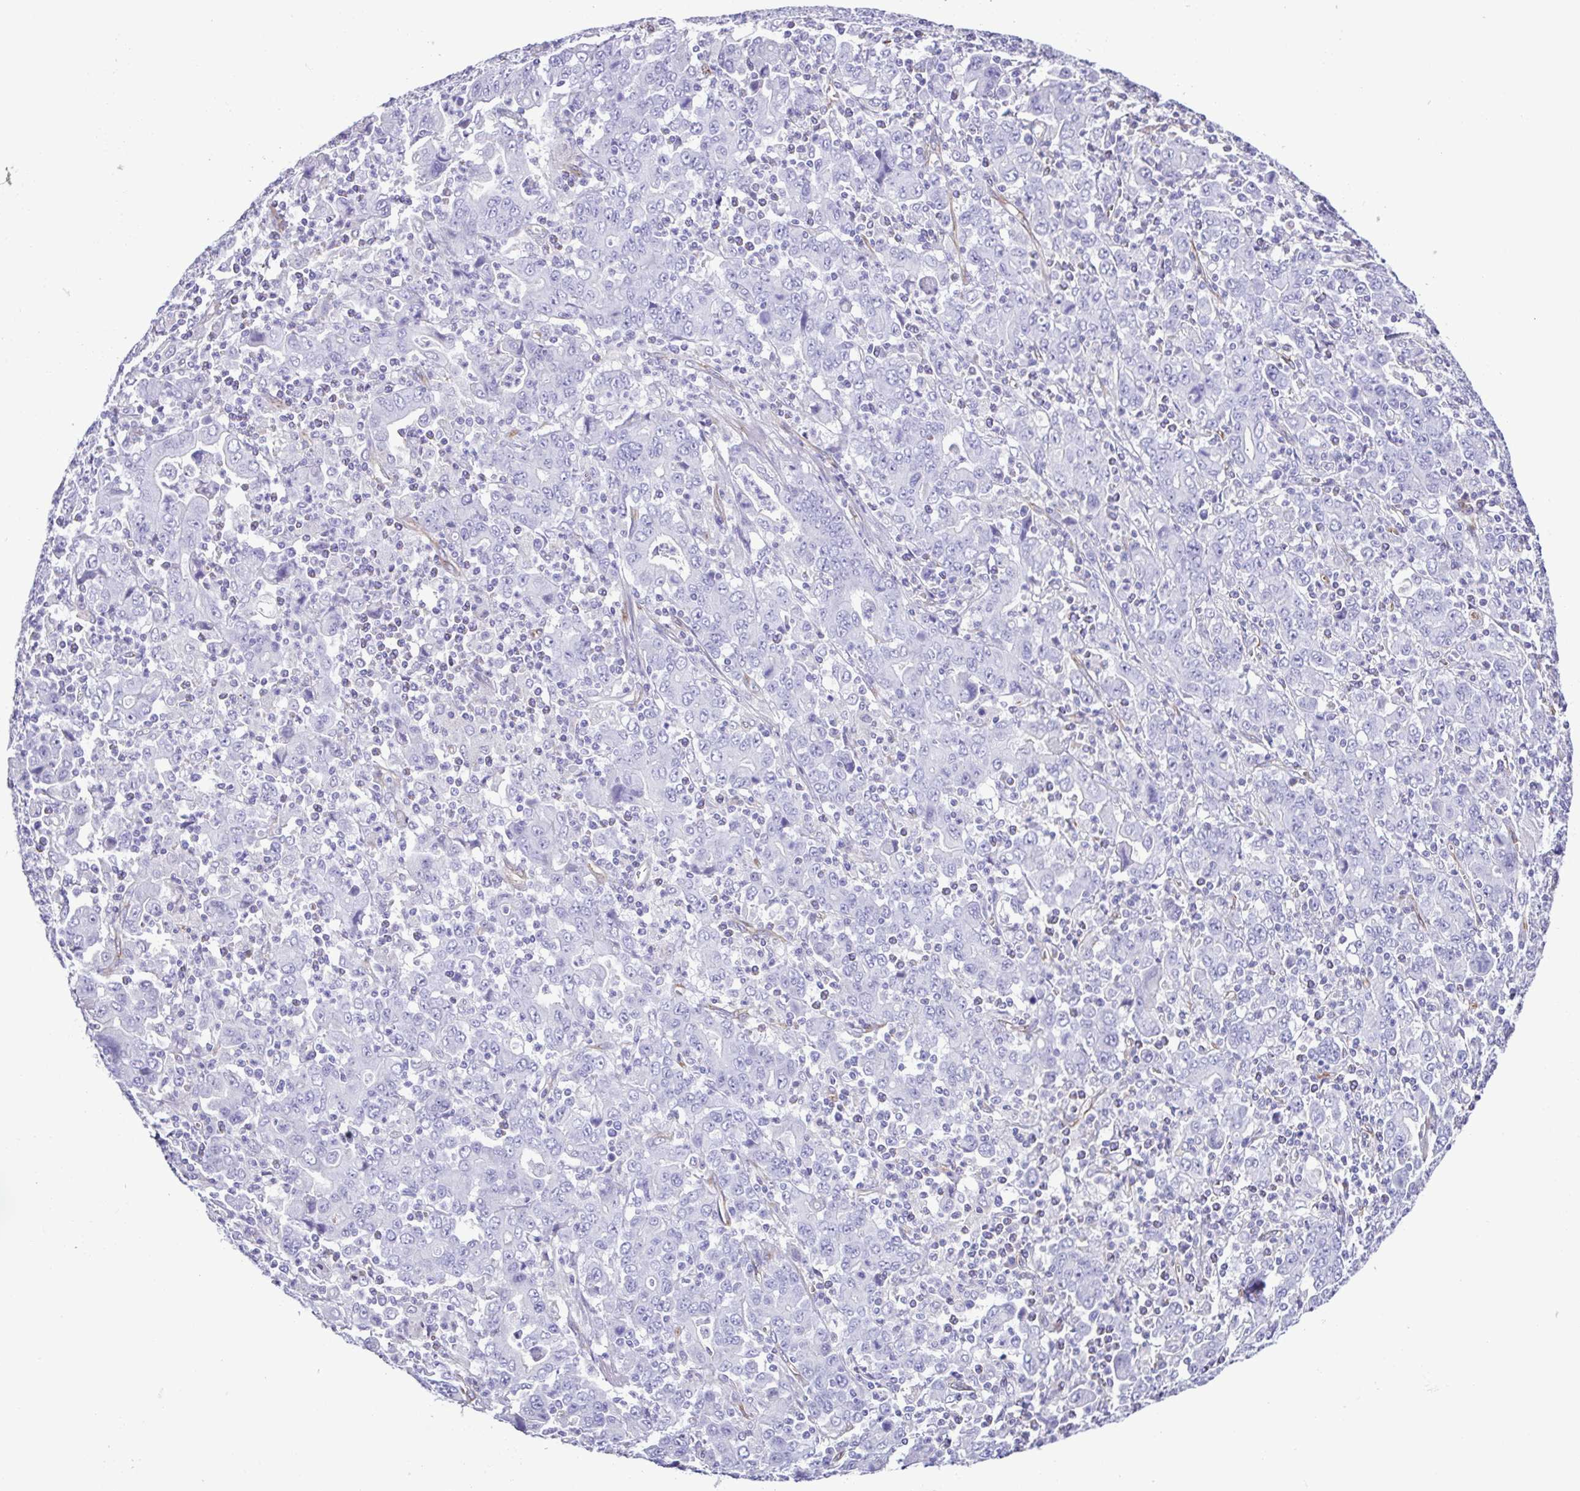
{"staining": {"intensity": "negative", "quantity": "none", "location": "none"}, "tissue": "stomach cancer", "cell_type": "Tumor cells", "image_type": "cancer", "snomed": [{"axis": "morphology", "description": "Adenocarcinoma, NOS"}, {"axis": "topography", "description": "Stomach, upper"}], "caption": "High power microscopy micrograph of an IHC histopathology image of stomach adenocarcinoma, revealing no significant staining in tumor cells. Nuclei are stained in blue.", "gene": "FLT1", "patient": {"sex": "male", "age": 69}}